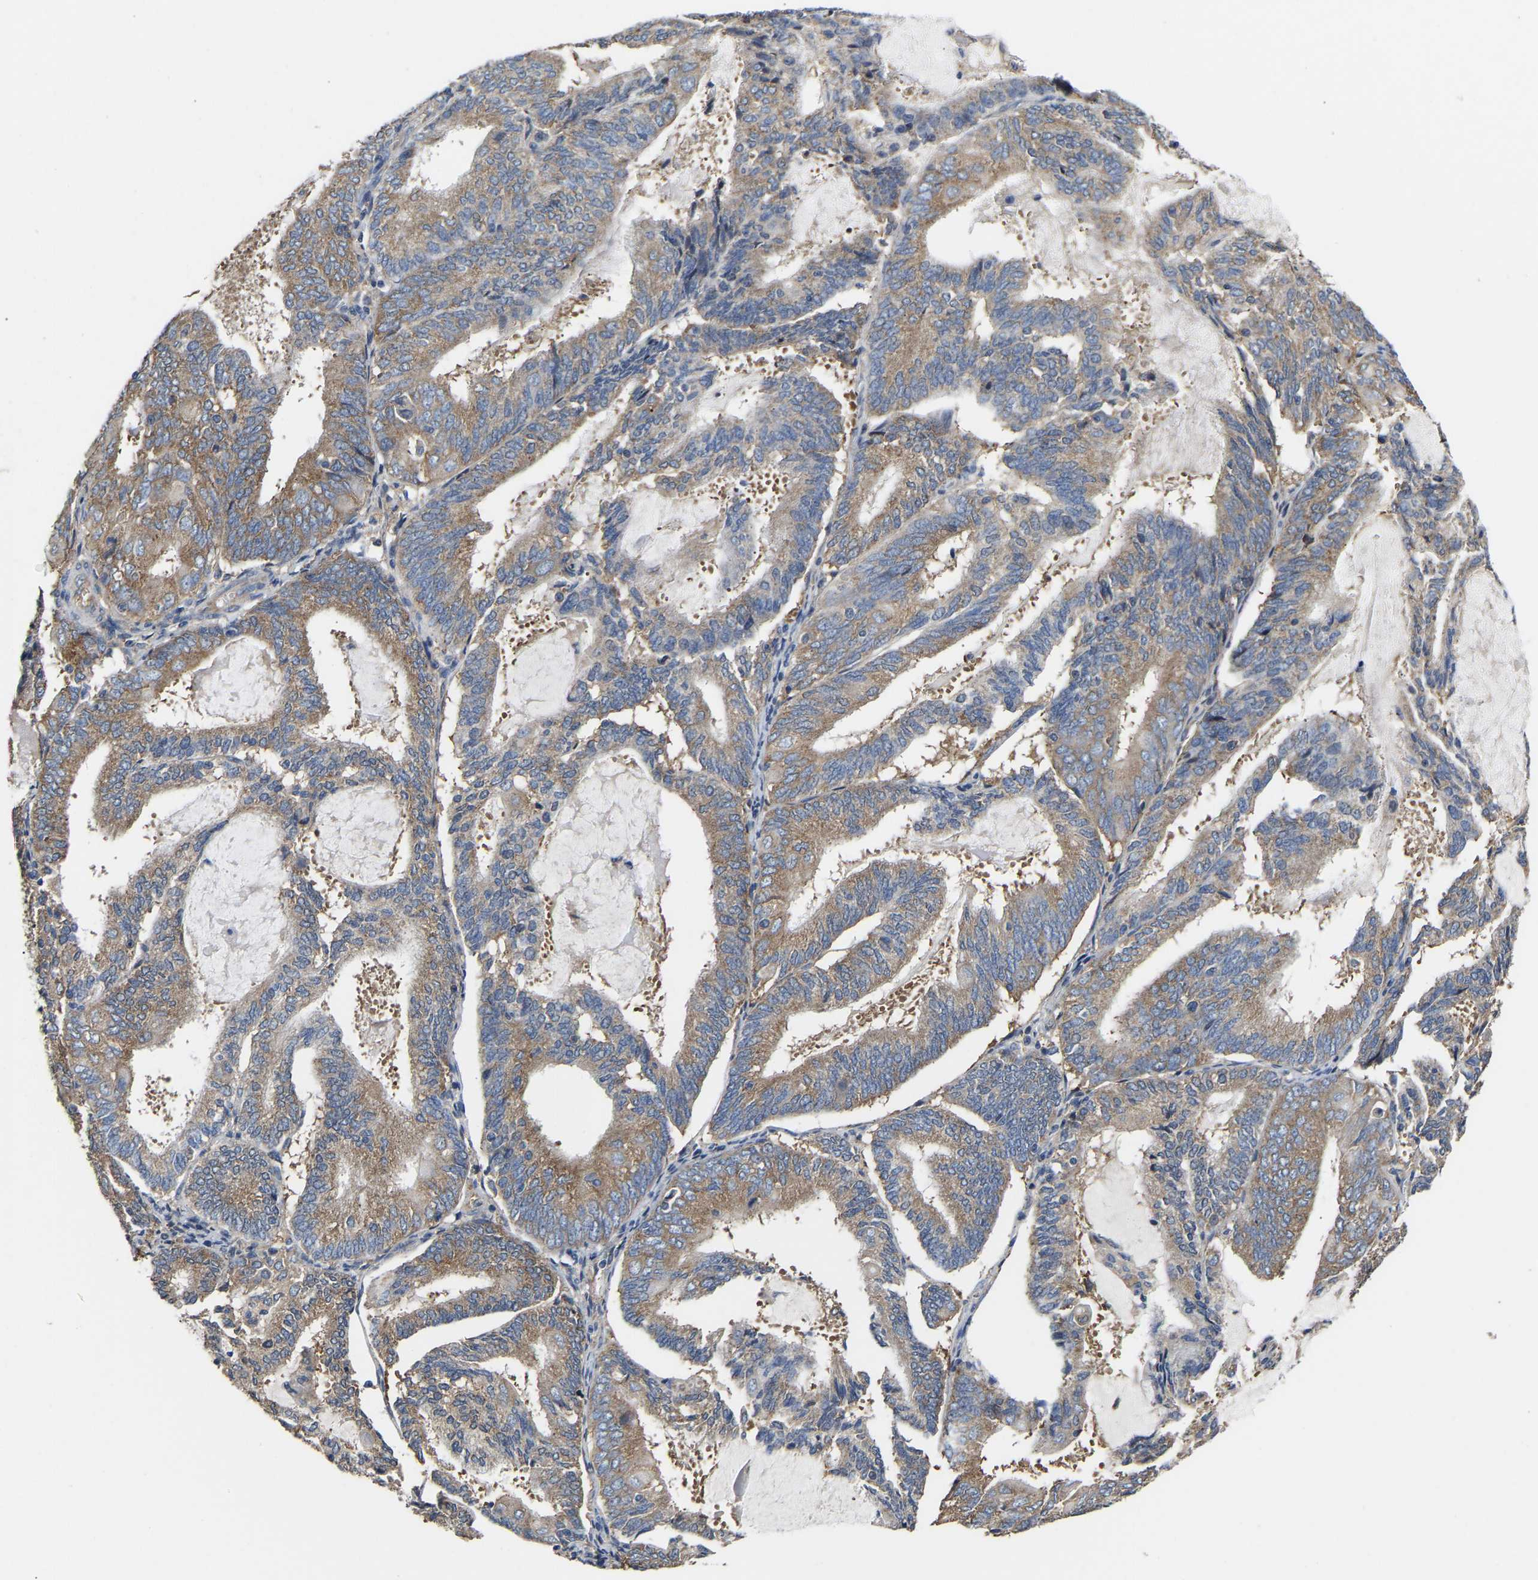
{"staining": {"intensity": "weak", "quantity": ">75%", "location": "cytoplasmic/membranous"}, "tissue": "endometrial cancer", "cell_type": "Tumor cells", "image_type": "cancer", "snomed": [{"axis": "morphology", "description": "Adenocarcinoma, NOS"}, {"axis": "topography", "description": "Endometrium"}], "caption": "This is an image of IHC staining of endometrial adenocarcinoma, which shows weak expression in the cytoplasmic/membranous of tumor cells.", "gene": "AIMP2", "patient": {"sex": "female", "age": 81}}